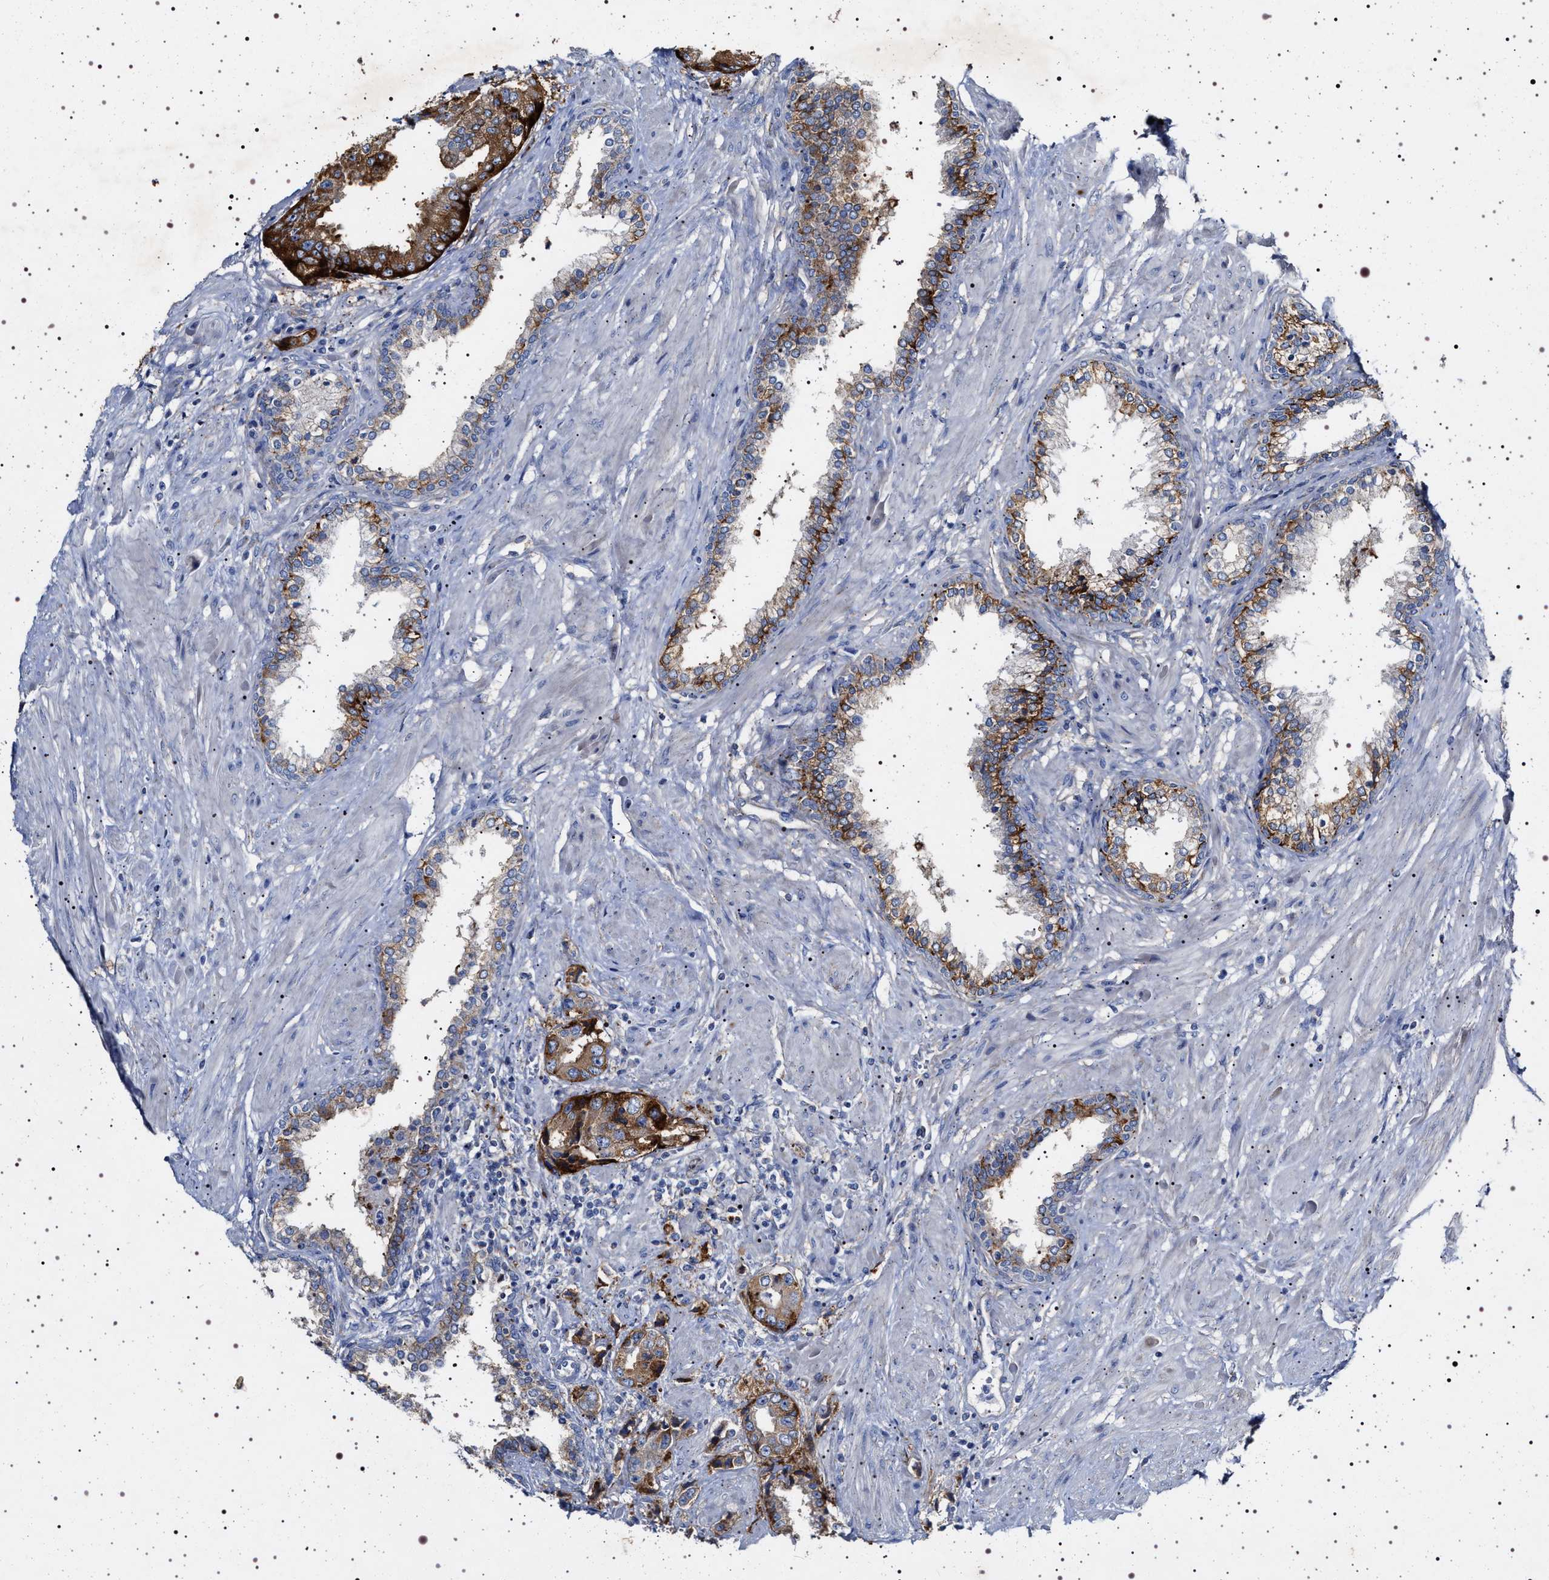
{"staining": {"intensity": "moderate", "quantity": ">75%", "location": "cytoplasmic/membranous"}, "tissue": "prostate cancer", "cell_type": "Tumor cells", "image_type": "cancer", "snomed": [{"axis": "morphology", "description": "Adenocarcinoma, High grade"}, {"axis": "topography", "description": "Prostate"}], "caption": "Prostate cancer stained with a brown dye shows moderate cytoplasmic/membranous positive staining in approximately >75% of tumor cells.", "gene": "NAALADL2", "patient": {"sex": "male", "age": 61}}